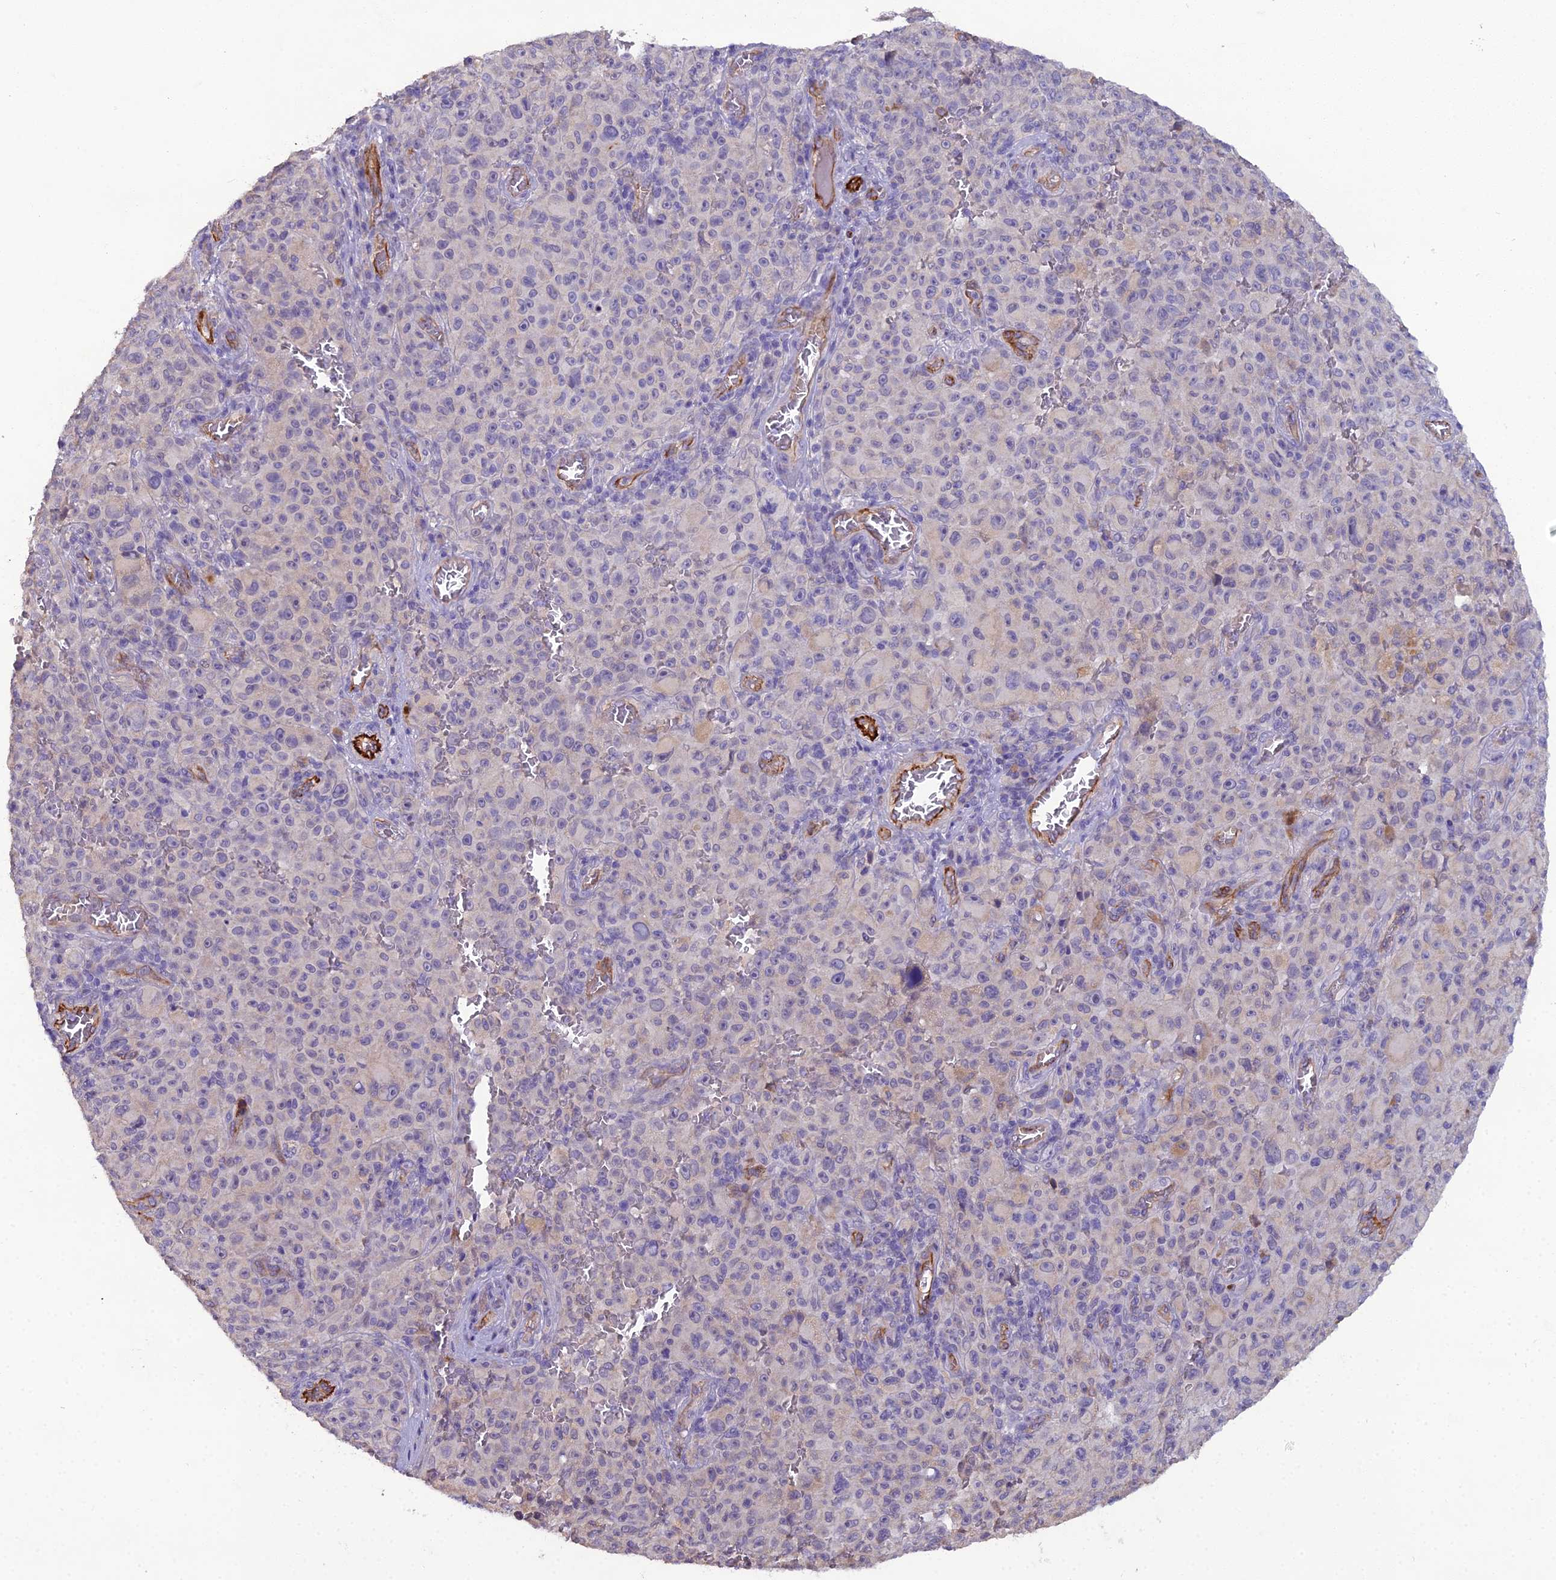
{"staining": {"intensity": "negative", "quantity": "none", "location": "none"}, "tissue": "melanoma", "cell_type": "Tumor cells", "image_type": "cancer", "snomed": [{"axis": "morphology", "description": "Malignant melanoma, NOS"}, {"axis": "topography", "description": "Skin"}], "caption": "Immunohistochemistry (IHC) histopathology image of neoplastic tissue: human melanoma stained with DAB (3,3'-diaminobenzidine) displays no significant protein expression in tumor cells.", "gene": "CFAP47", "patient": {"sex": "female", "age": 82}}